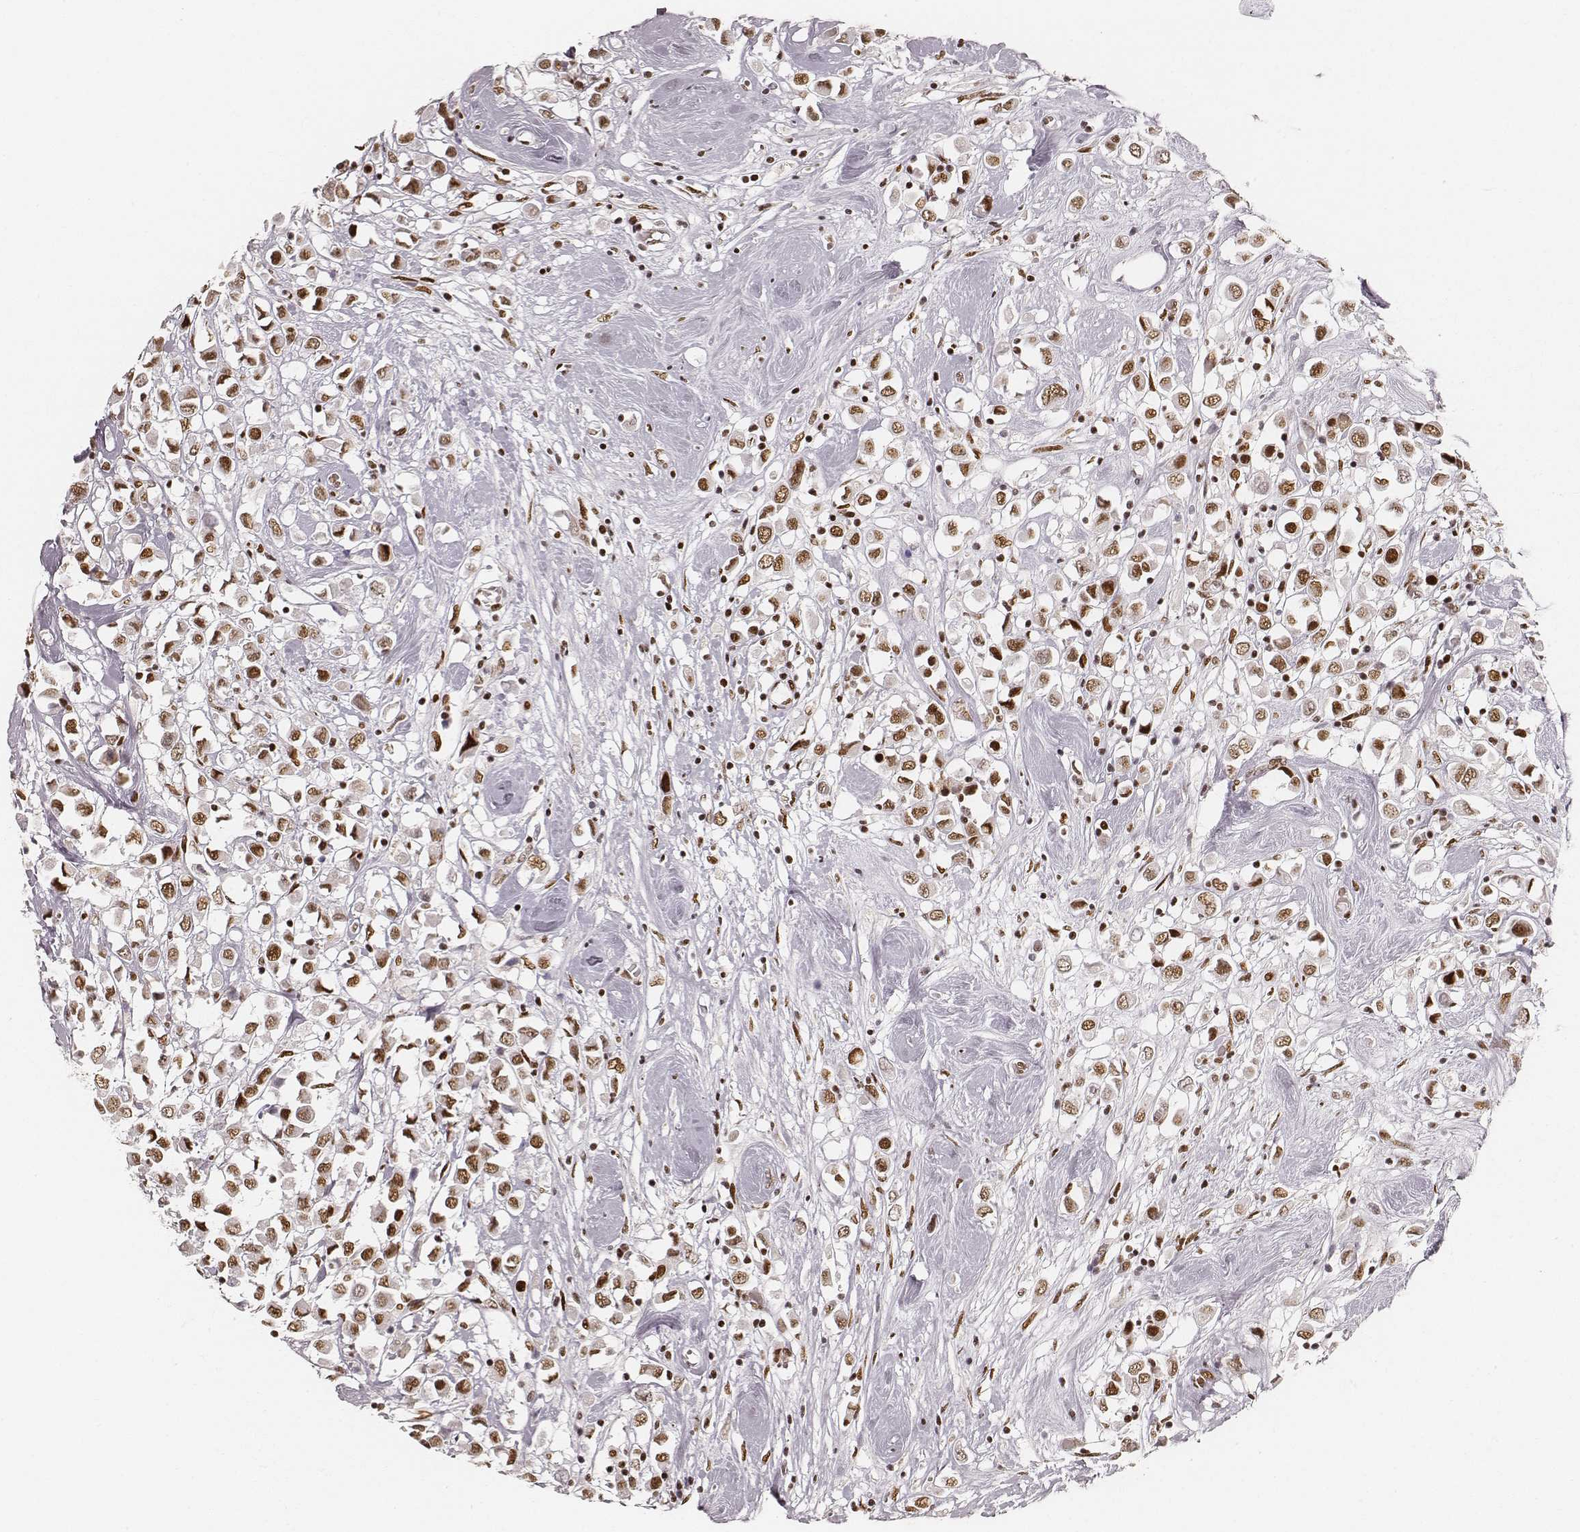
{"staining": {"intensity": "moderate", "quantity": ">75%", "location": "nuclear"}, "tissue": "breast cancer", "cell_type": "Tumor cells", "image_type": "cancer", "snomed": [{"axis": "morphology", "description": "Duct carcinoma"}, {"axis": "topography", "description": "Breast"}], "caption": "Tumor cells display moderate nuclear positivity in approximately >75% of cells in breast cancer. The protein is stained brown, and the nuclei are stained in blue (DAB (3,3'-diaminobenzidine) IHC with brightfield microscopy, high magnification).", "gene": "HNRNPC", "patient": {"sex": "female", "age": 61}}